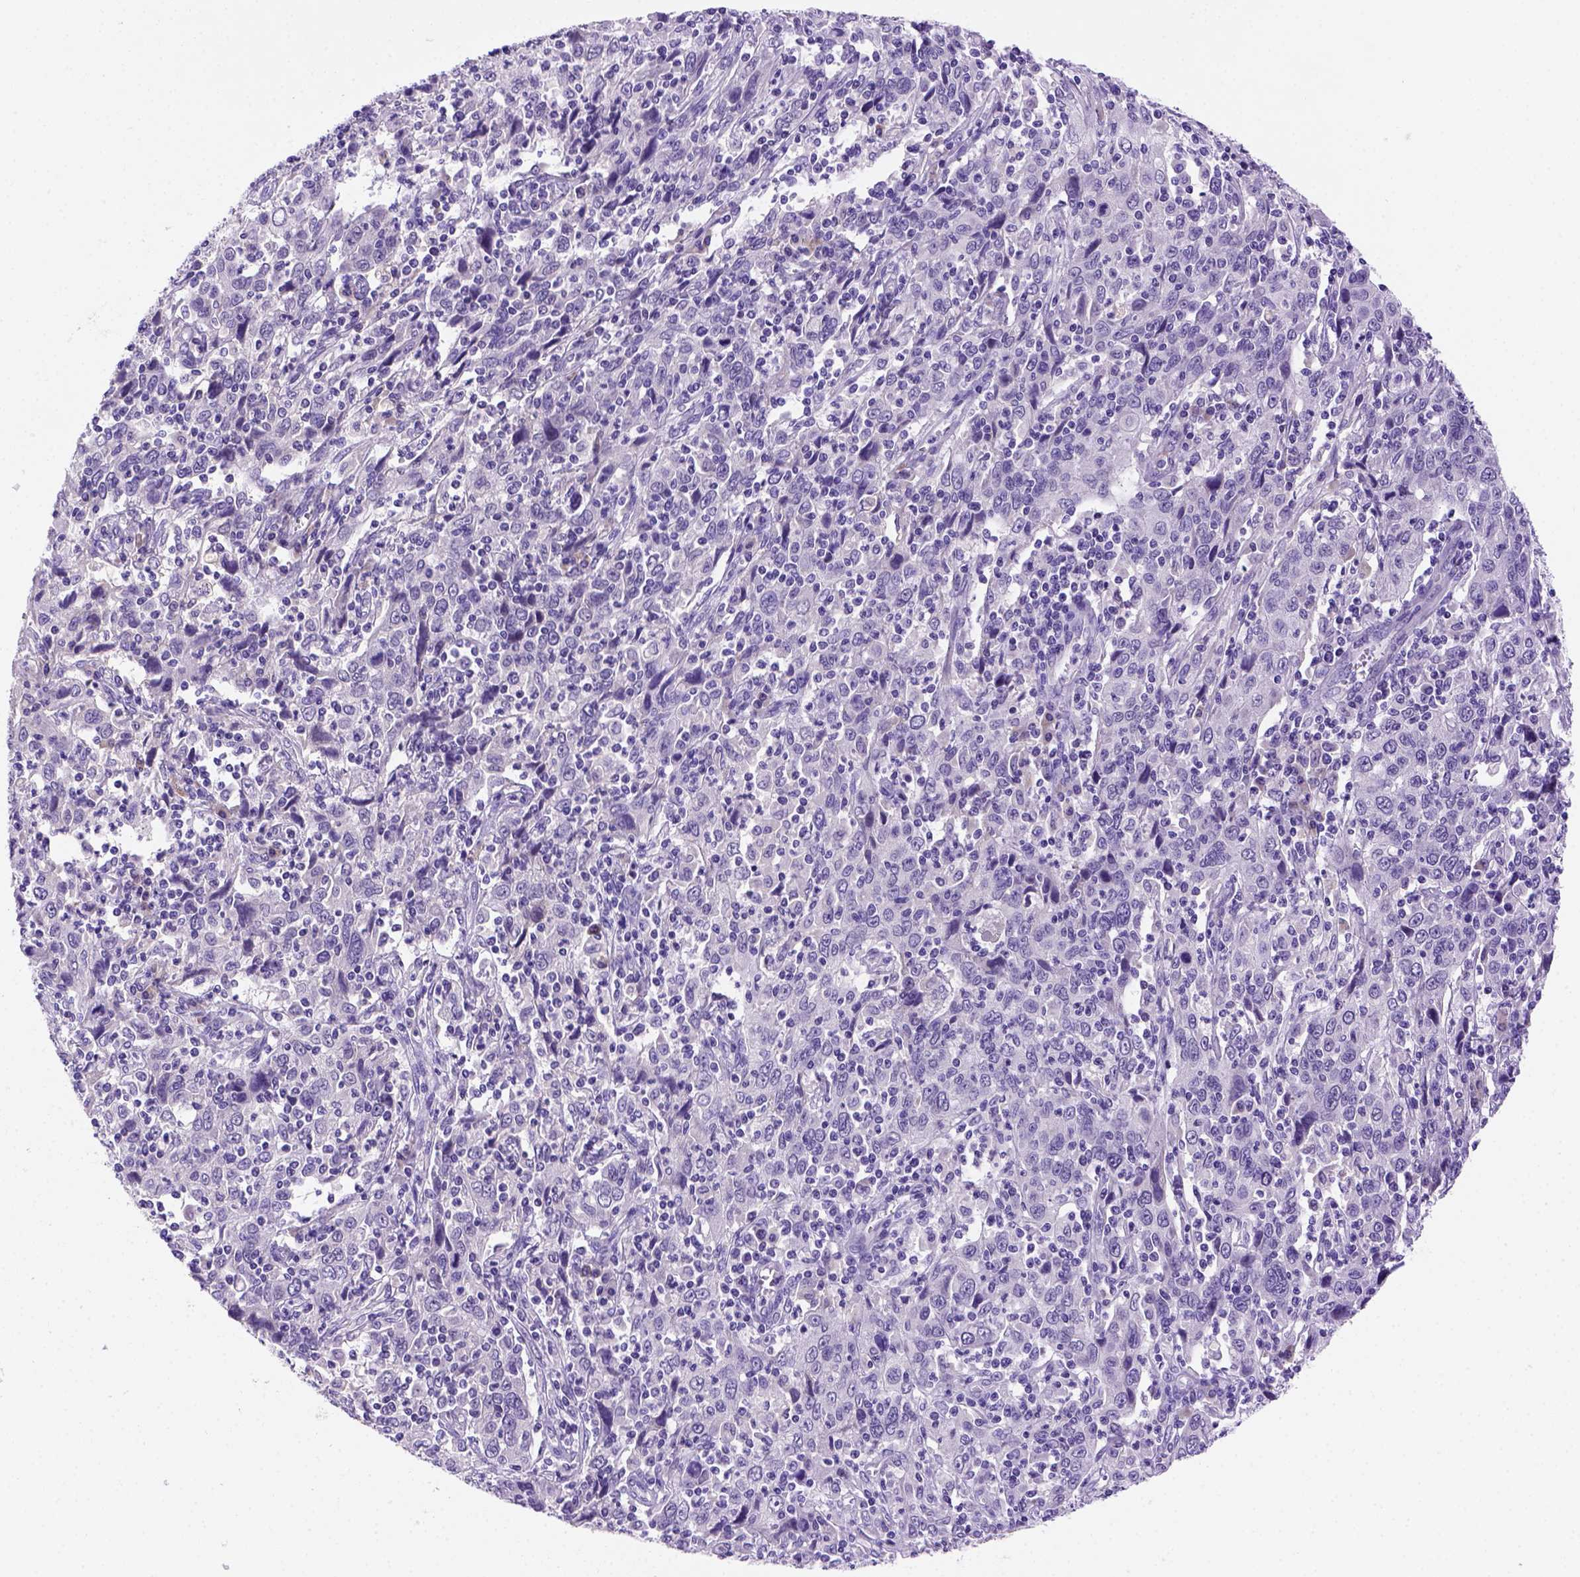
{"staining": {"intensity": "negative", "quantity": "none", "location": "none"}, "tissue": "cervical cancer", "cell_type": "Tumor cells", "image_type": "cancer", "snomed": [{"axis": "morphology", "description": "Squamous cell carcinoma, NOS"}, {"axis": "topography", "description": "Cervix"}], "caption": "Micrograph shows no significant protein positivity in tumor cells of squamous cell carcinoma (cervical).", "gene": "FAM81B", "patient": {"sex": "female", "age": 46}}